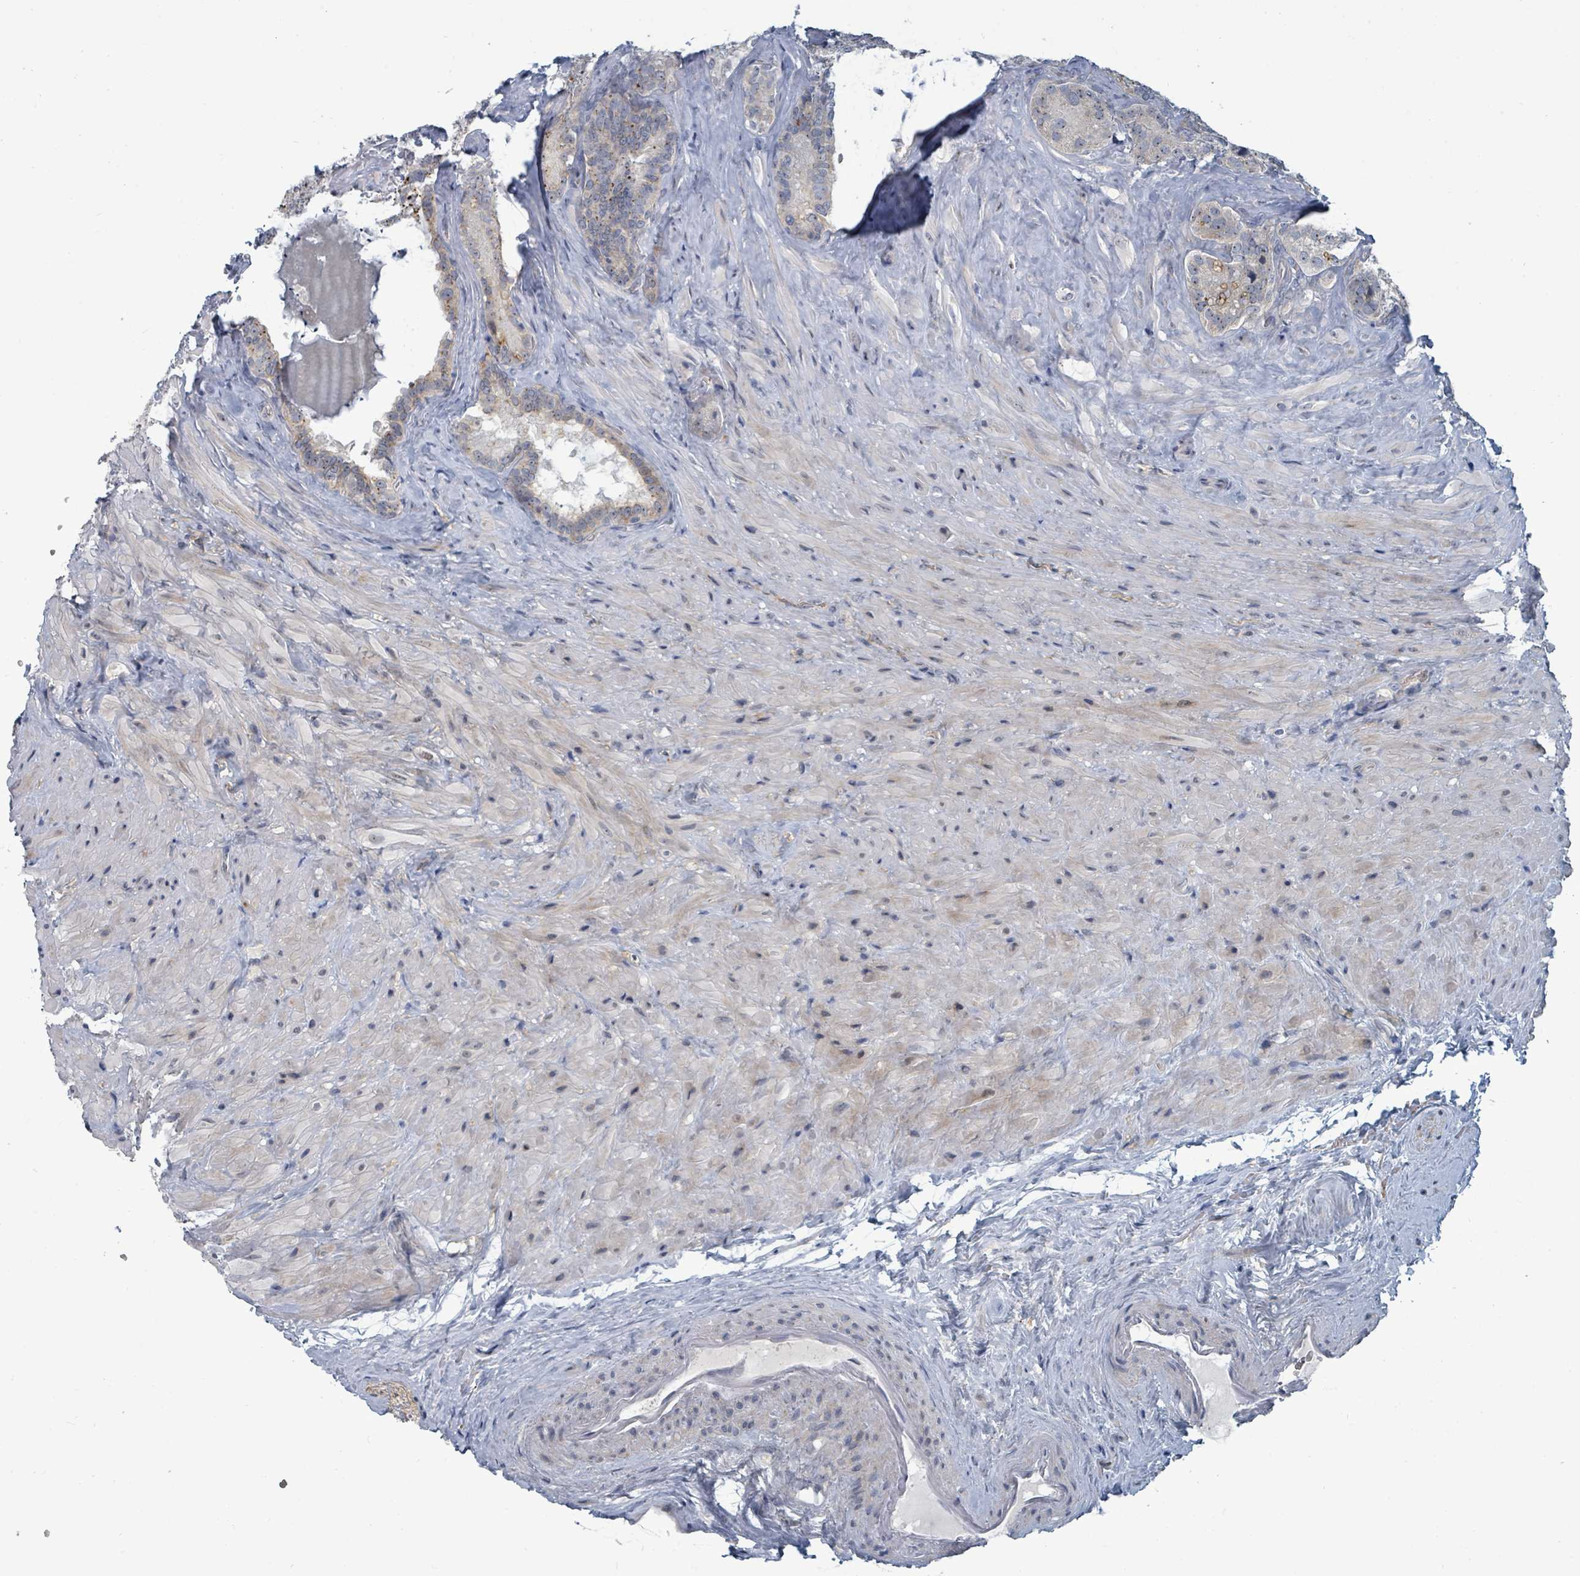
{"staining": {"intensity": "moderate", "quantity": "<25%", "location": "cytoplasmic/membranous"}, "tissue": "seminal vesicle", "cell_type": "Glandular cells", "image_type": "normal", "snomed": [{"axis": "morphology", "description": "Normal tissue, NOS"}, {"axis": "topography", "description": "Seminal veicle"}], "caption": "A histopathology image of human seminal vesicle stained for a protein exhibits moderate cytoplasmic/membranous brown staining in glandular cells. Nuclei are stained in blue.", "gene": "TRDMT1", "patient": {"sex": "male", "age": 62}}